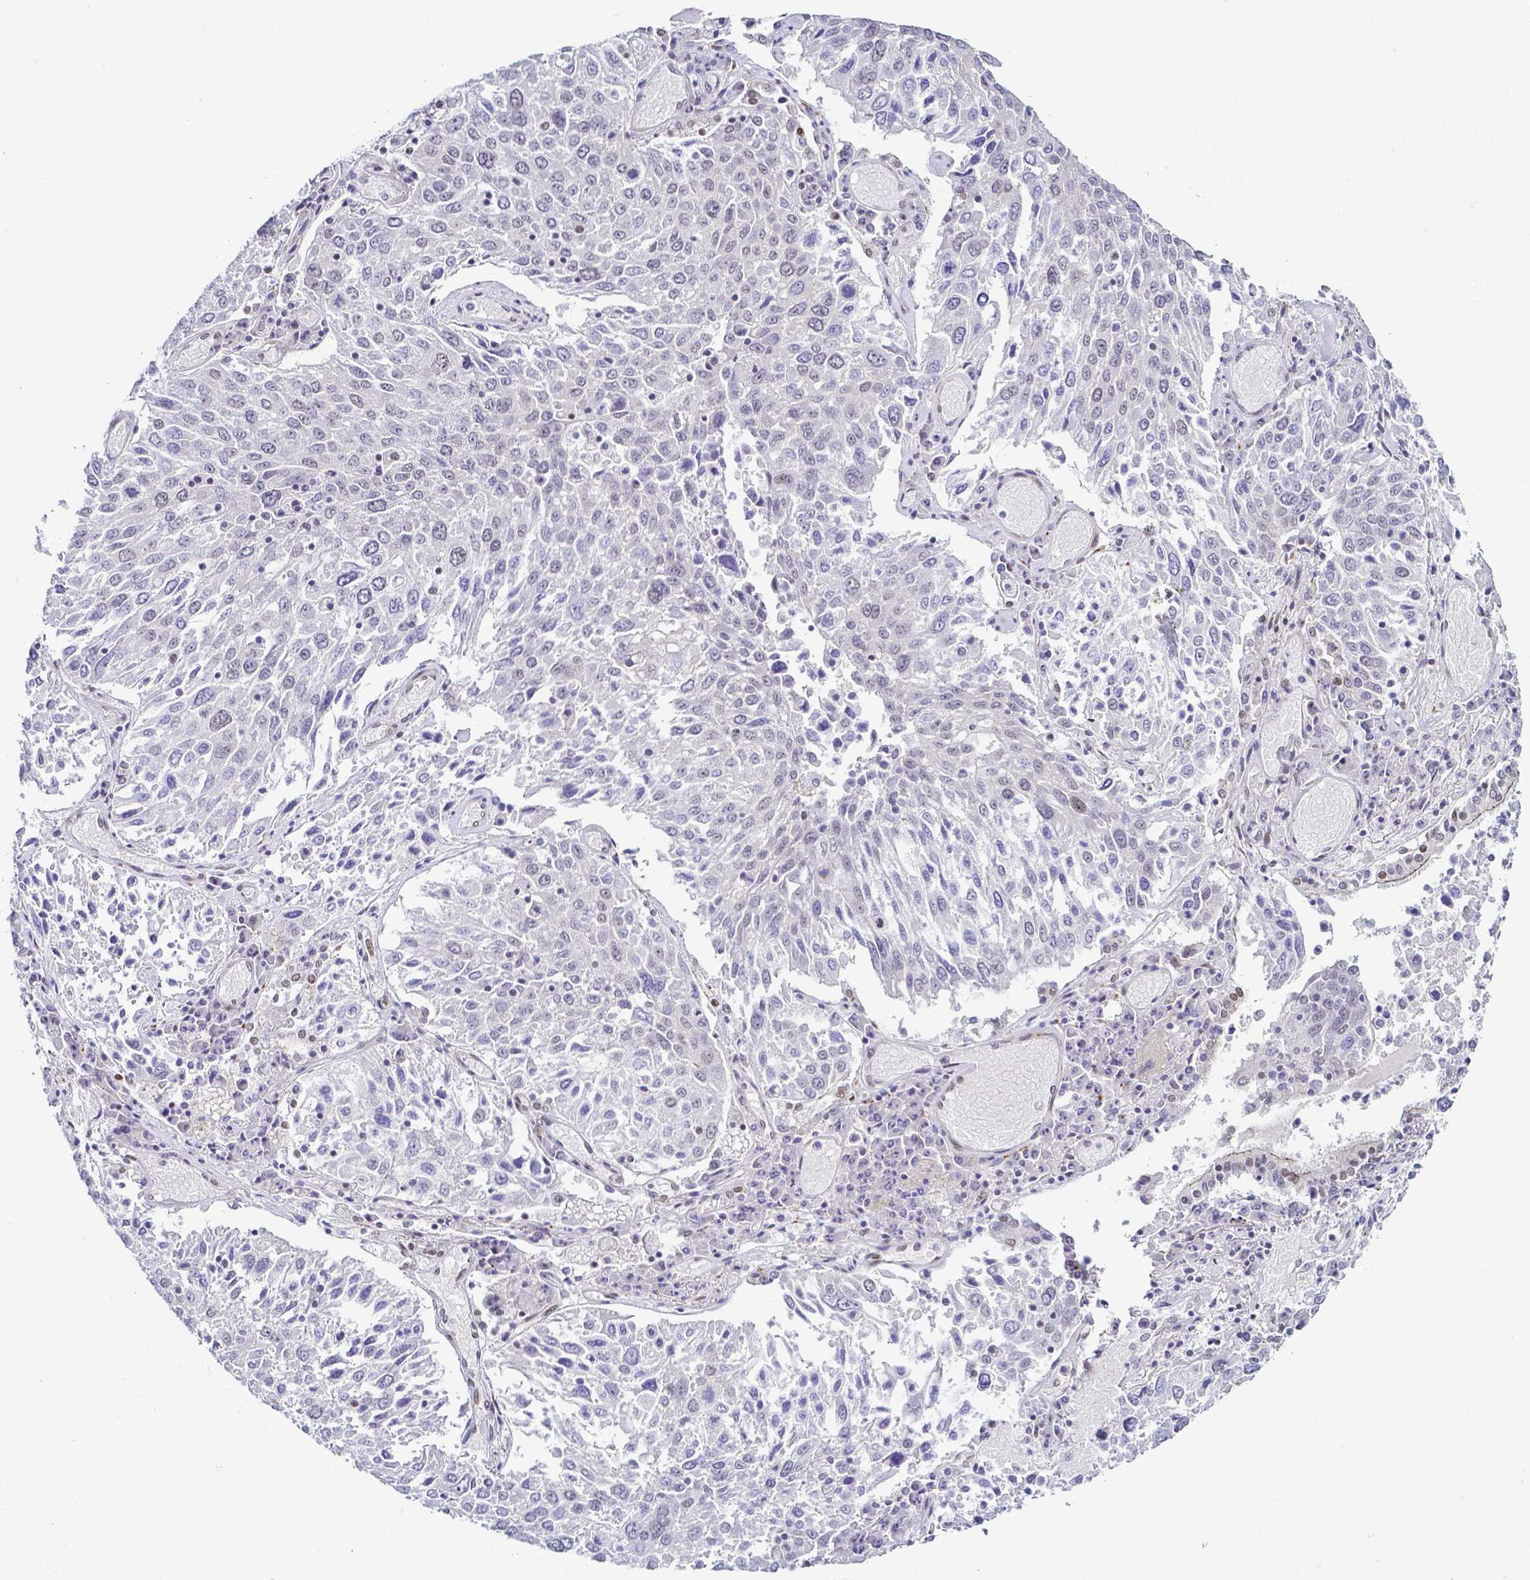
{"staining": {"intensity": "negative", "quantity": "none", "location": "none"}, "tissue": "lung cancer", "cell_type": "Tumor cells", "image_type": "cancer", "snomed": [{"axis": "morphology", "description": "Squamous cell carcinoma, NOS"}, {"axis": "topography", "description": "Lung"}], "caption": "This is an immunohistochemistry image of human lung squamous cell carcinoma. There is no expression in tumor cells.", "gene": "FAM83G", "patient": {"sex": "male", "age": 65}}